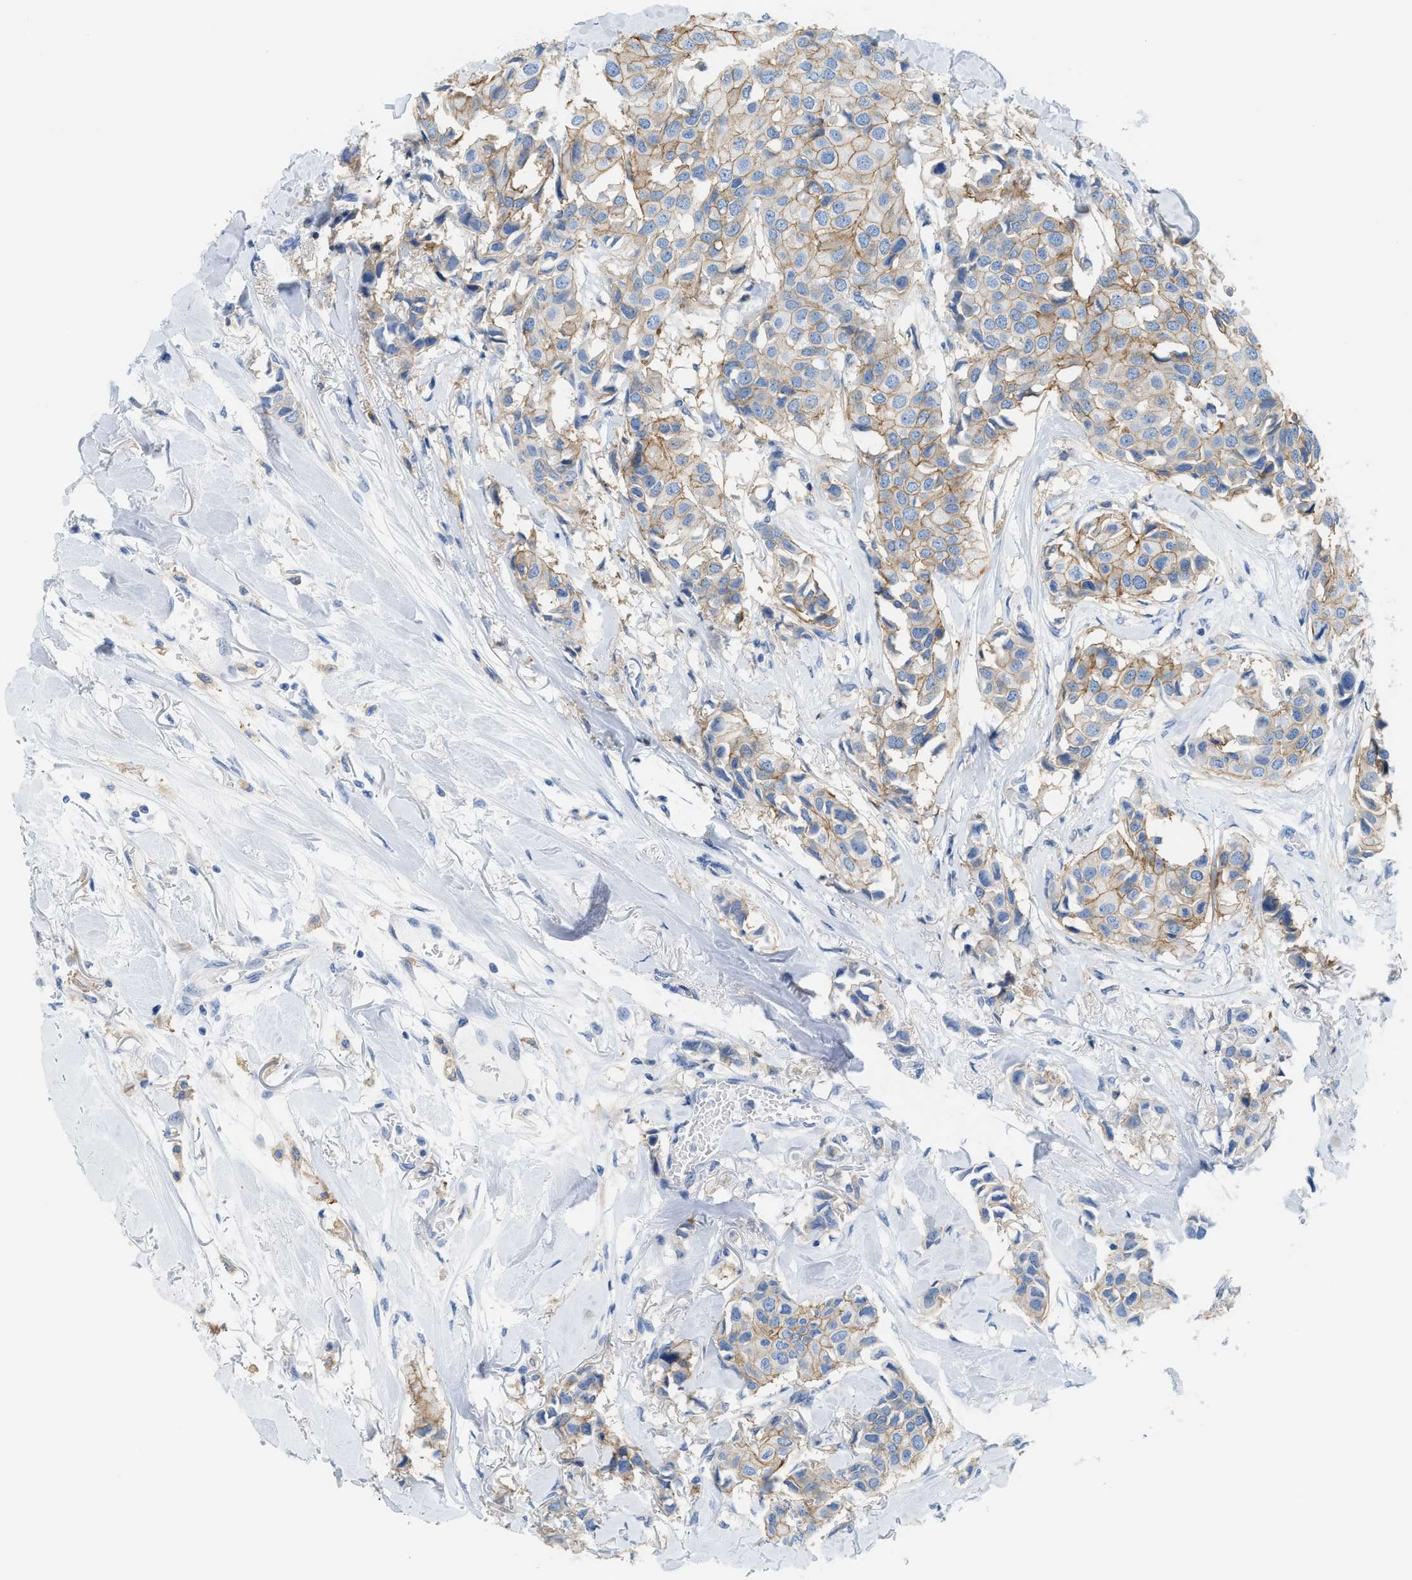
{"staining": {"intensity": "moderate", "quantity": "25%-75%", "location": "cytoplasmic/membranous"}, "tissue": "breast cancer", "cell_type": "Tumor cells", "image_type": "cancer", "snomed": [{"axis": "morphology", "description": "Duct carcinoma"}, {"axis": "topography", "description": "Breast"}], "caption": "Protein staining exhibits moderate cytoplasmic/membranous staining in about 25%-75% of tumor cells in breast cancer (invasive ductal carcinoma).", "gene": "SLC3A2", "patient": {"sex": "female", "age": 80}}